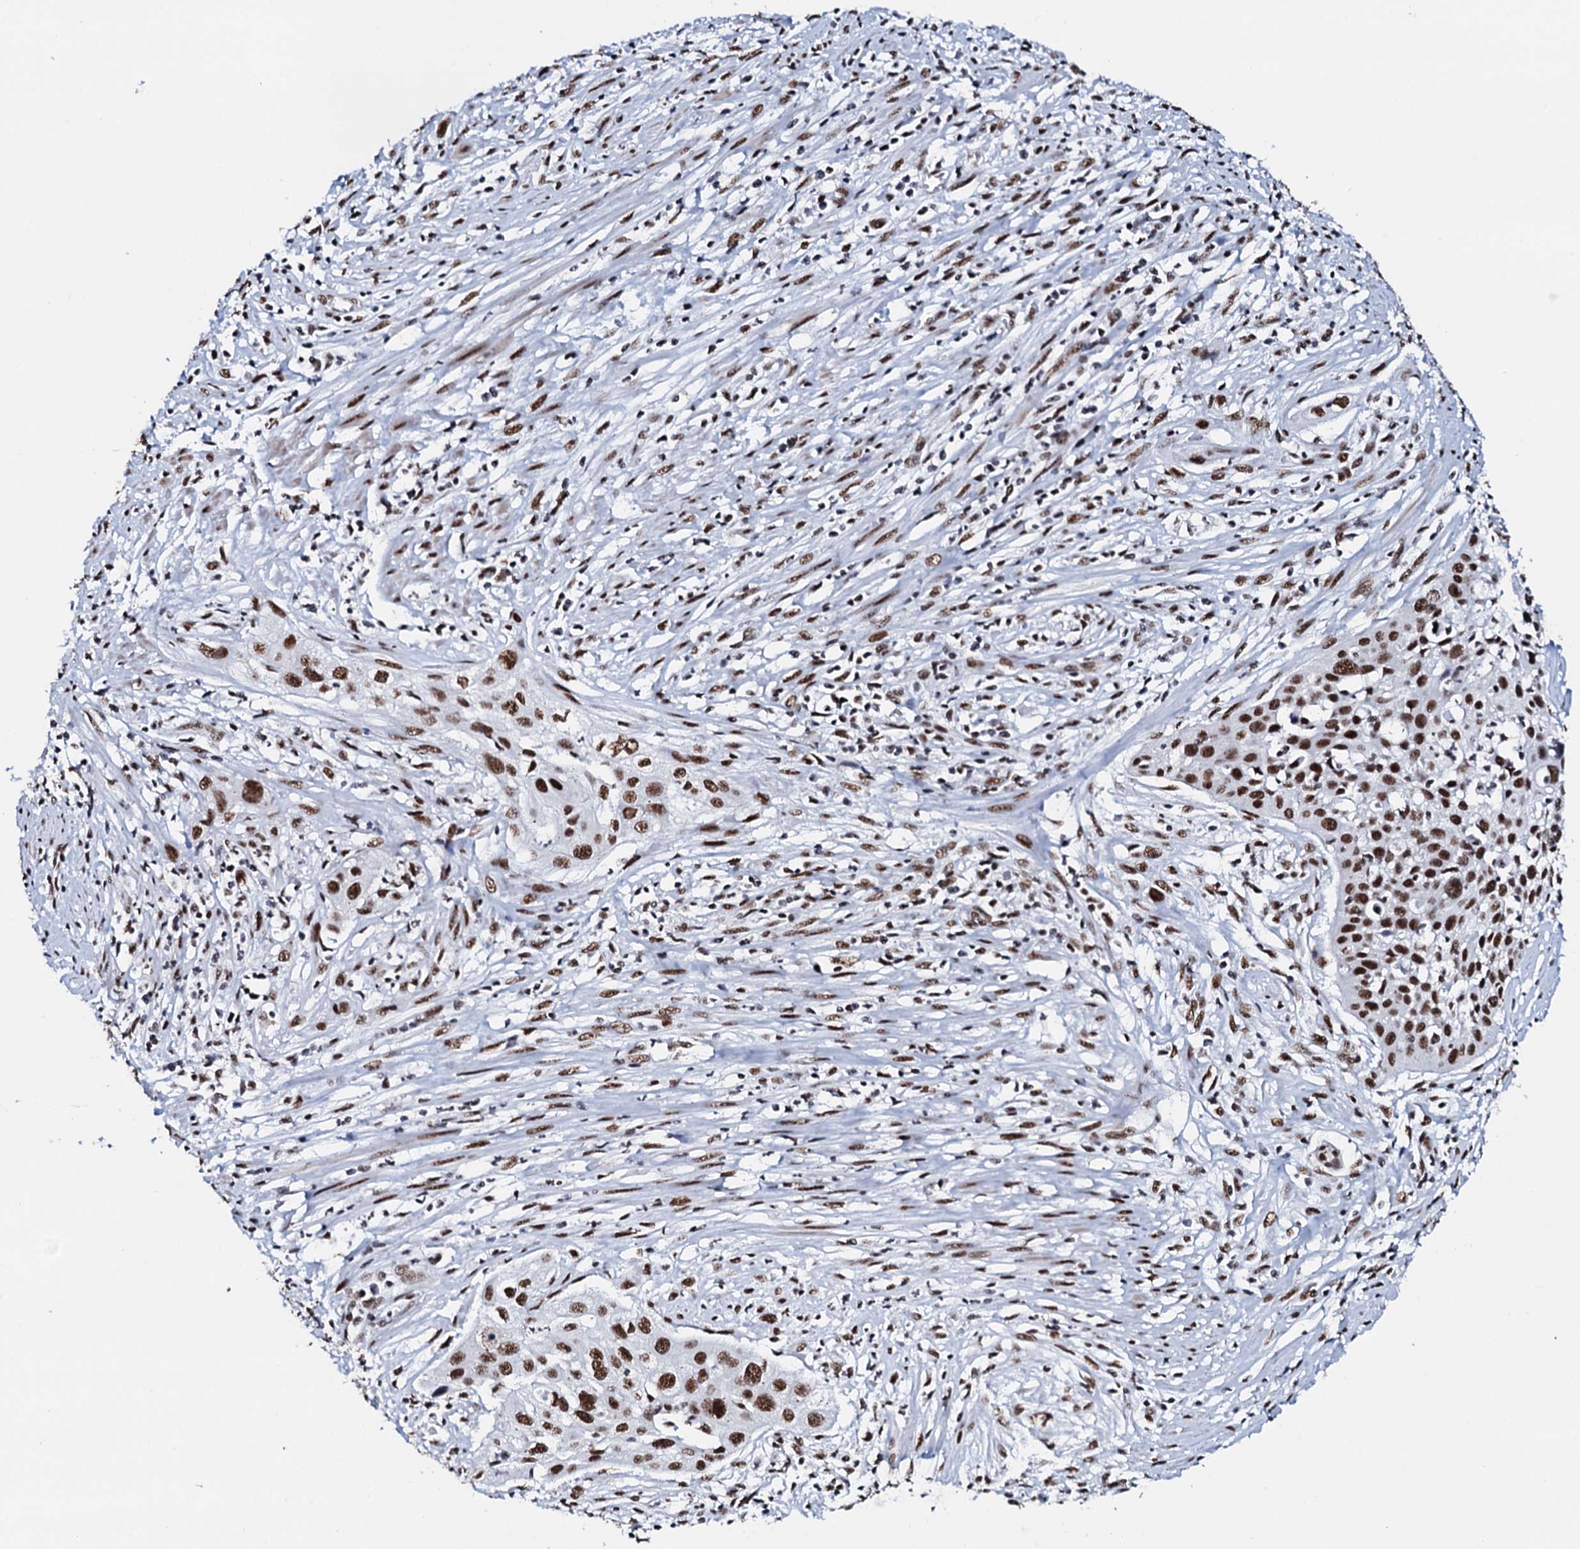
{"staining": {"intensity": "strong", "quantity": ">75%", "location": "nuclear"}, "tissue": "cervical cancer", "cell_type": "Tumor cells", "image_type": "cancer", "snomed": [{"axis": "morphology", "description": "Squamous cell carcinoma, NOS"}, {"axis": "topography", "description": "Cervix"}], "caption": "Immunohistochemistry of human cervical cancer shows high levels of strong nuclear staining in about >75% of tumor cells.", "gene": "NKAPD1", "patient": {"sex": "female", "age": 34}}